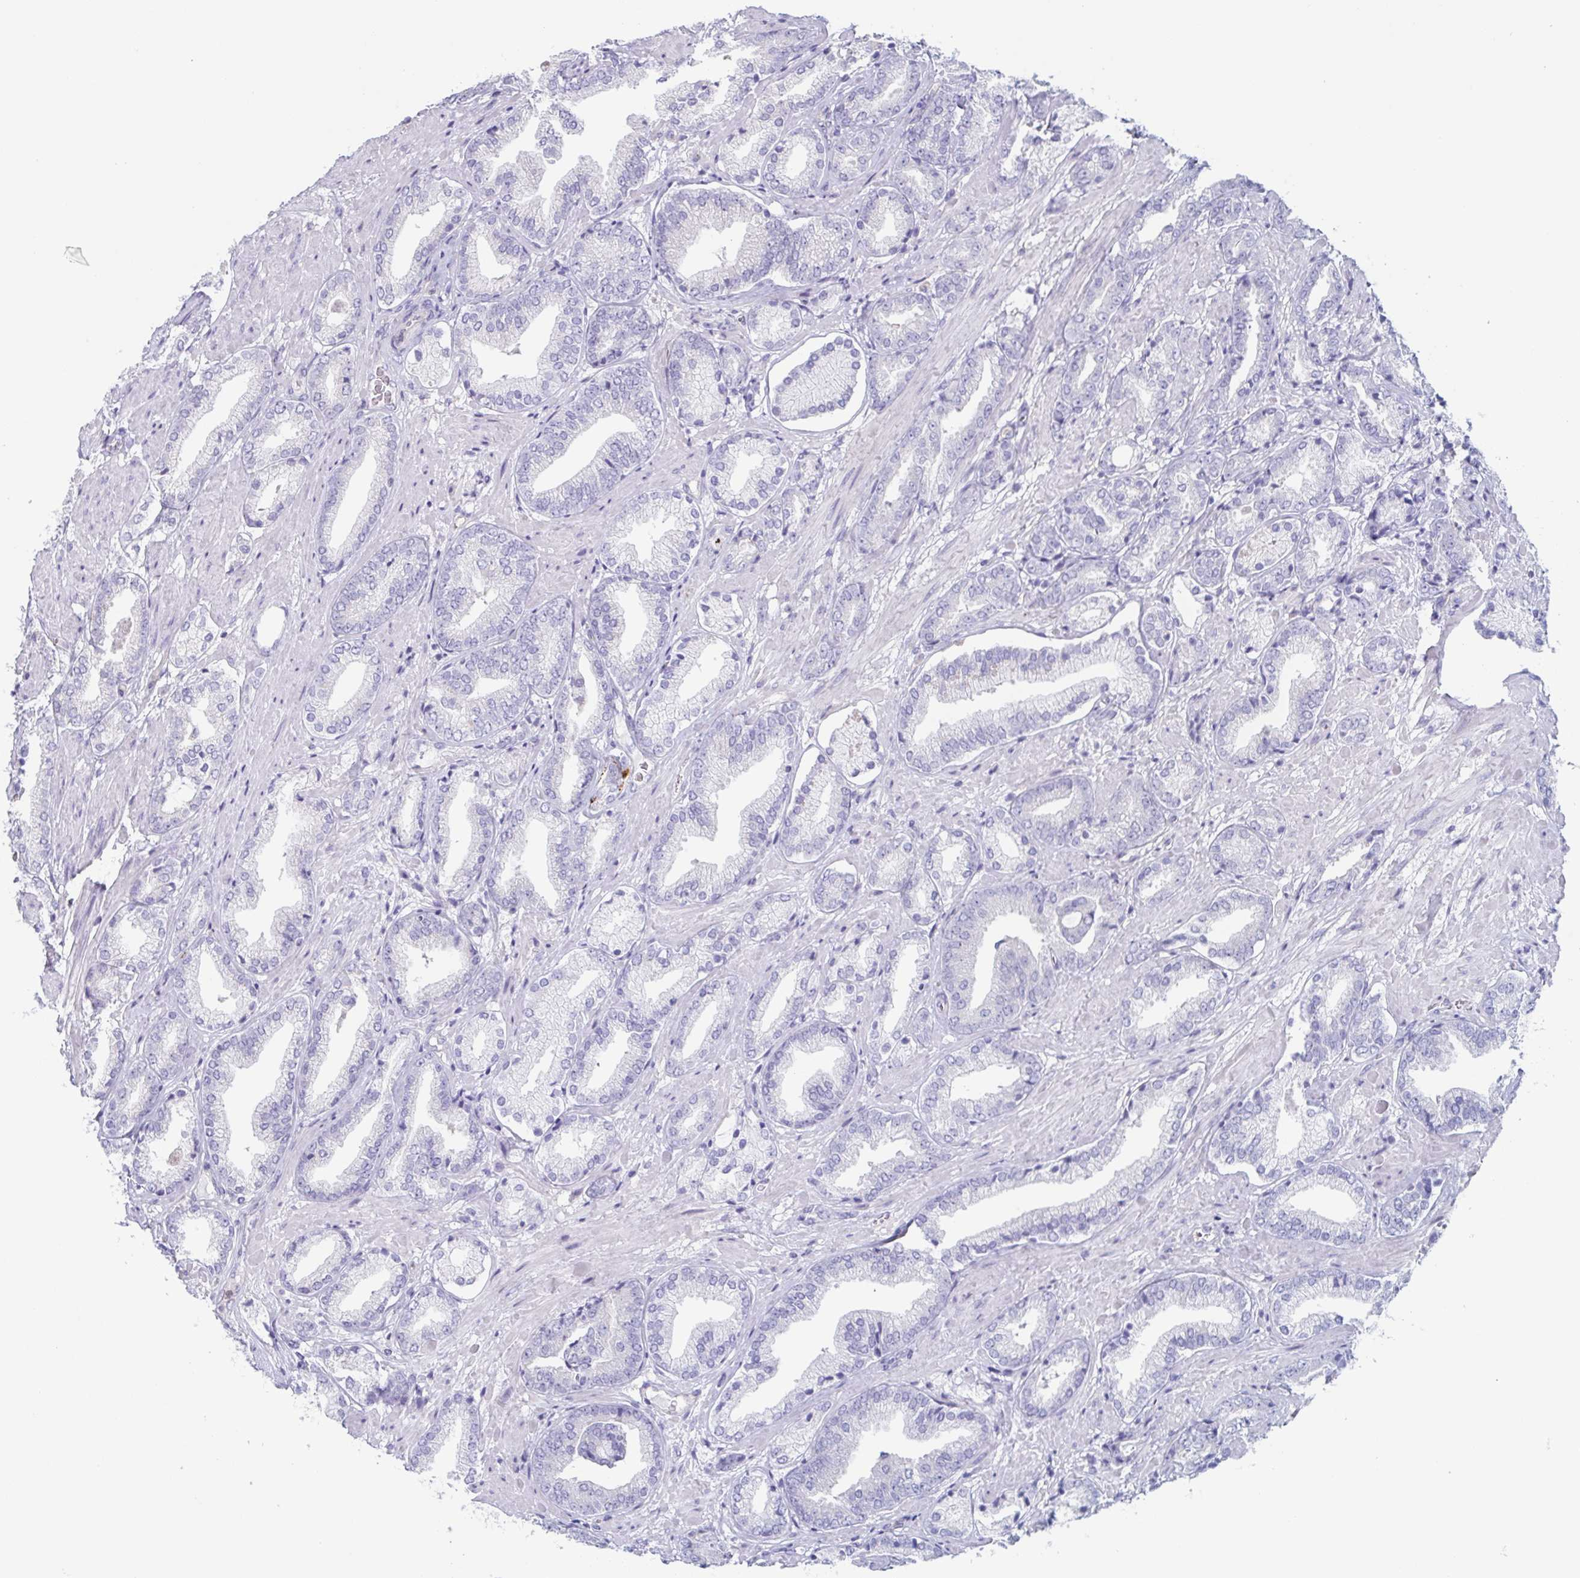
{"staining": {"intensity": "negative", "quantity": "none", "location": "none"}, "tissue": "prostate cancer", "cell_type": "Tumor cells", "image_type": "cancer", "snomed": [{"axis": "morphology", "description": "Adenocarcinoma, High grade"}, {"axis": "topography", "description": "Prostate"}], "caption": "Photomicrograph shows no significant protein positivity in tumor cells of prostate cancer.", "gene": "BPI", "patient": {"sex": "male", "age": 56}}